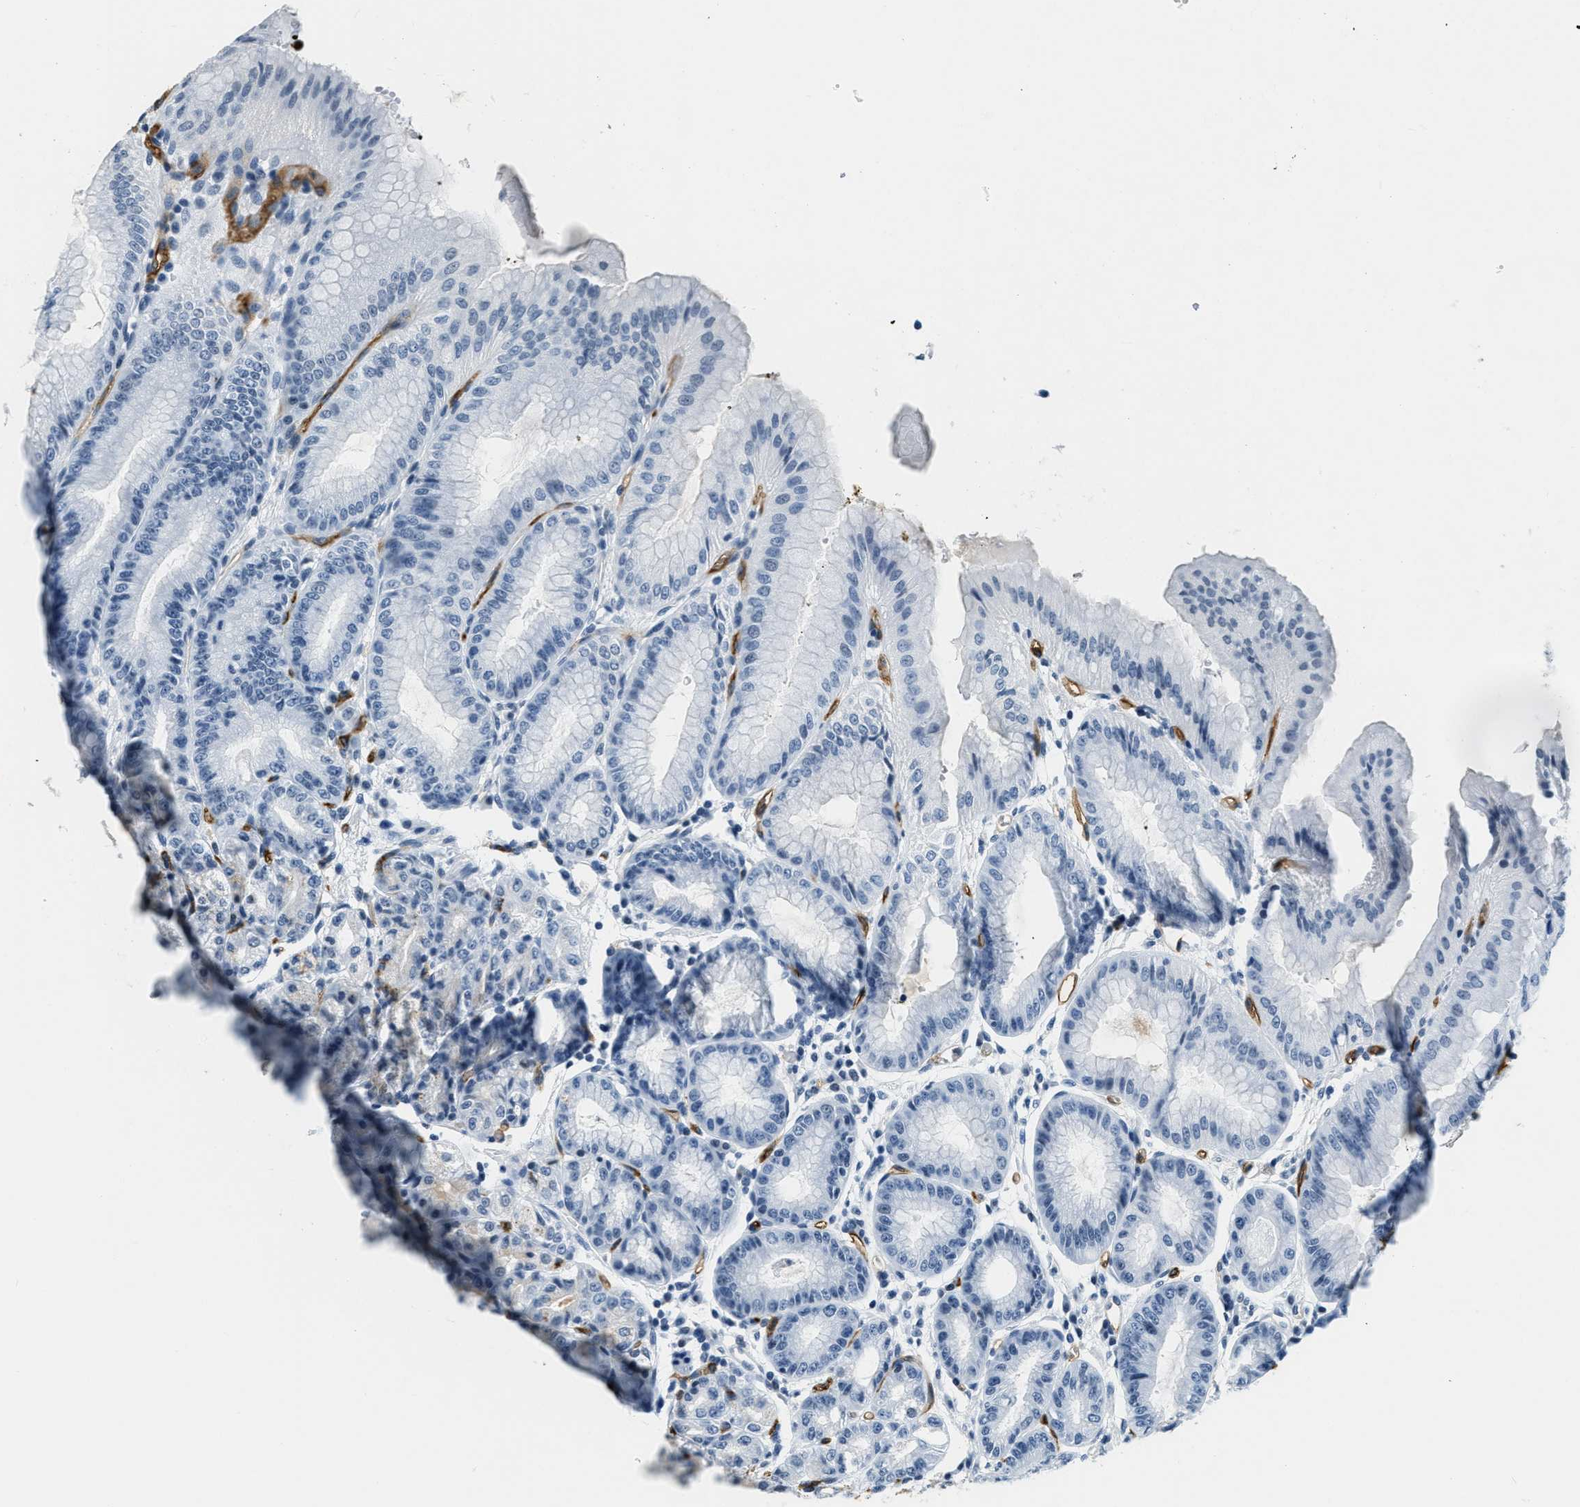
{"staining": {"intensity": "negative", "quantity": "none", "location": "none"}, "tissue": "stomach", "cell_type": "Glandular cells", "image_type": "normal", "snomed": [{"axis": "morphology", "description": "Normal tissue, NOS"}, {"axis": "topography", "description": "Stomach, lower"}], "caption": "Unremarkable stomach was stained to show a protein in brown. There is no significant expression in glandular cells.", "gene": "CA4", "patient": {"sex": "male", "age": 71}}